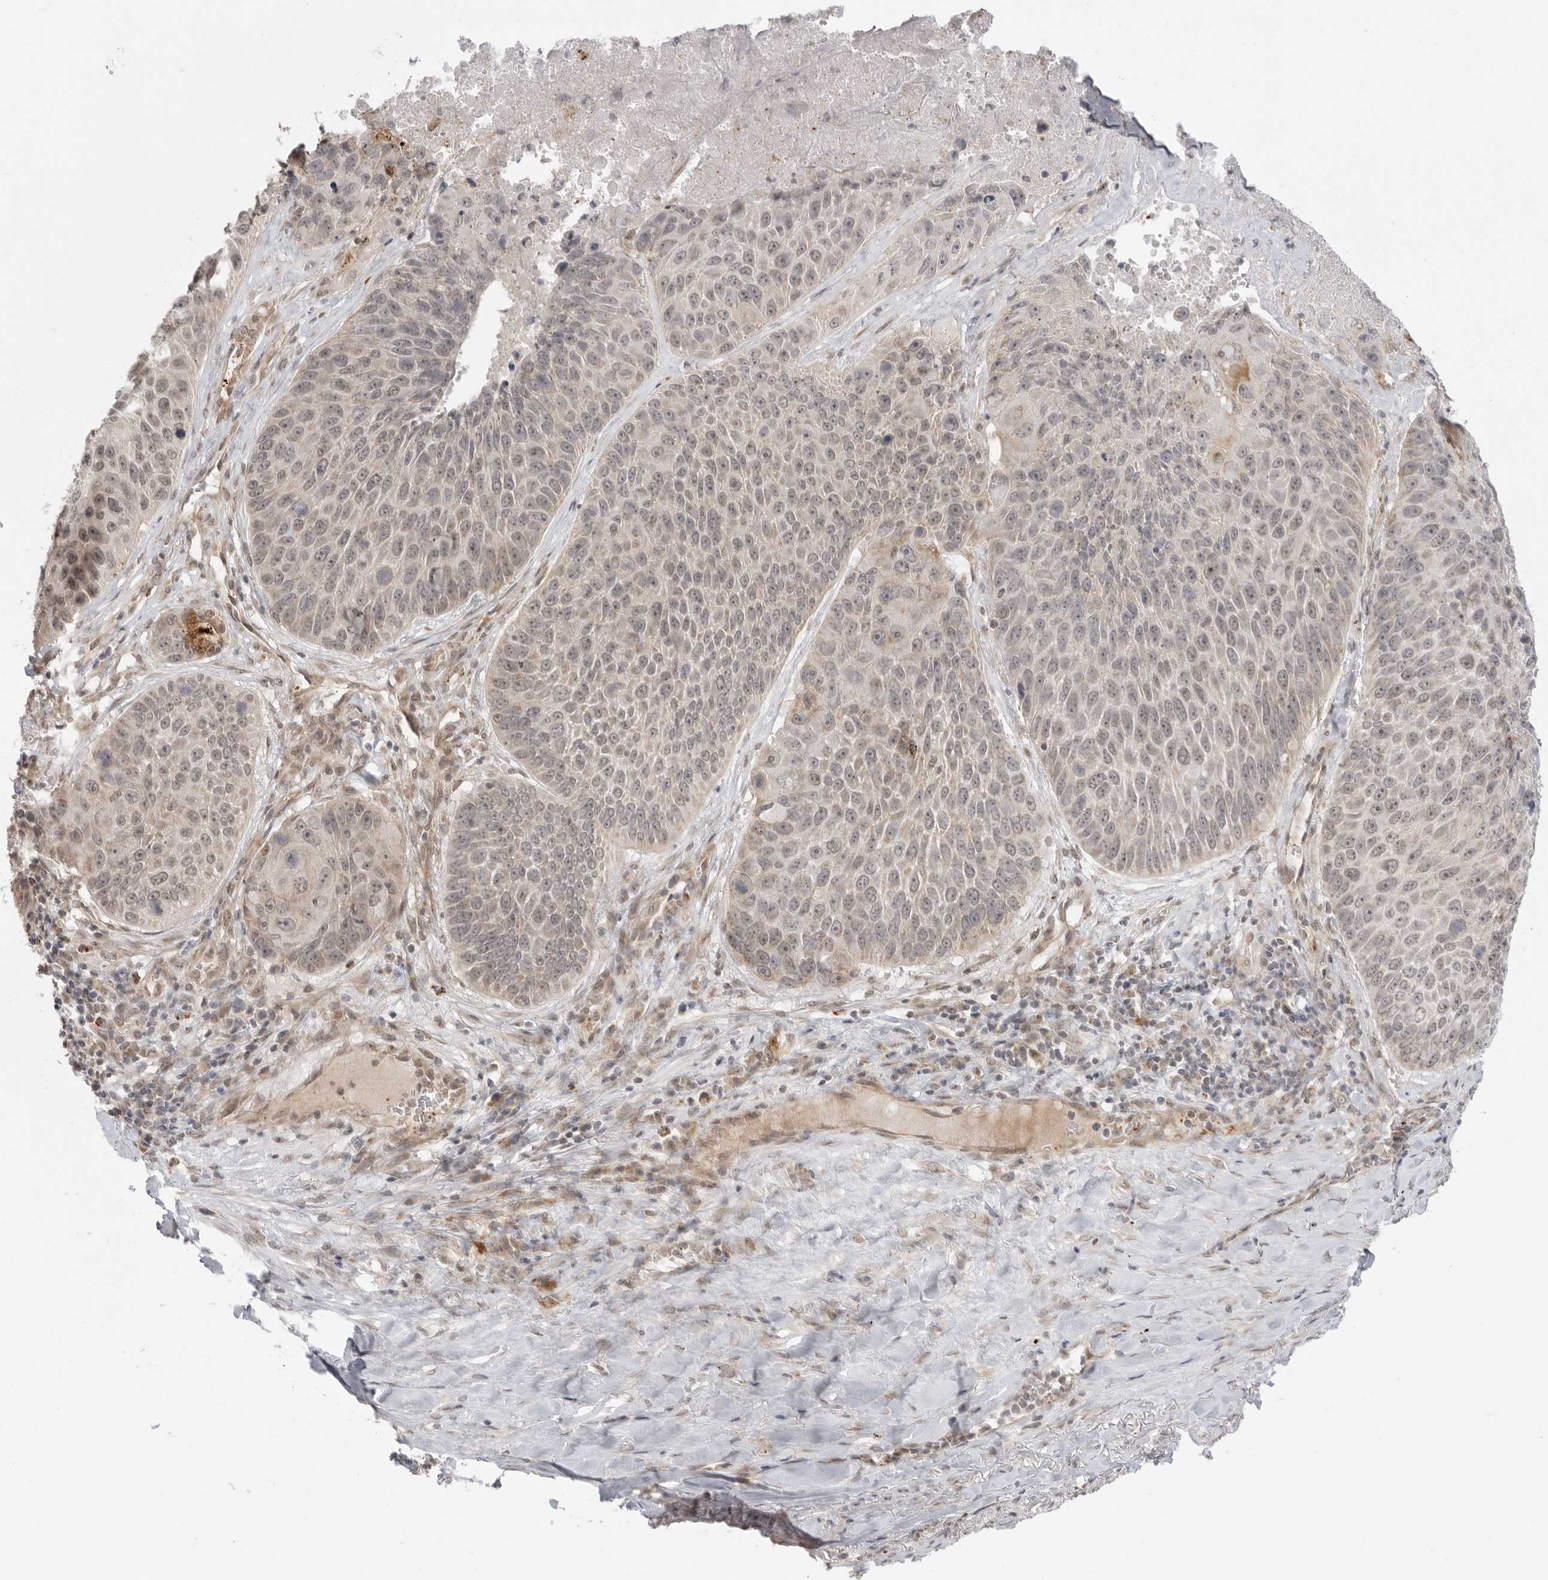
{"staining": {"intensity": "weak", "quantity": "<25%", "location": "nuclear"}, "tissue": "lung cancer", "cell_type": "Tumor cells", "image_type": "cancer", "snomed": [{"axis": "morphology", "description": "Squamous cell carcinoma, NOS"}, {"axis": "topography", "description": "Lung"}], "caption": "A micrograph of squamous cell carcinoma (lung) stained for a protein shows no brown staining in tumor cells.", "gene": "KALRN", "patient": {"sex": "male", "age": 61}}